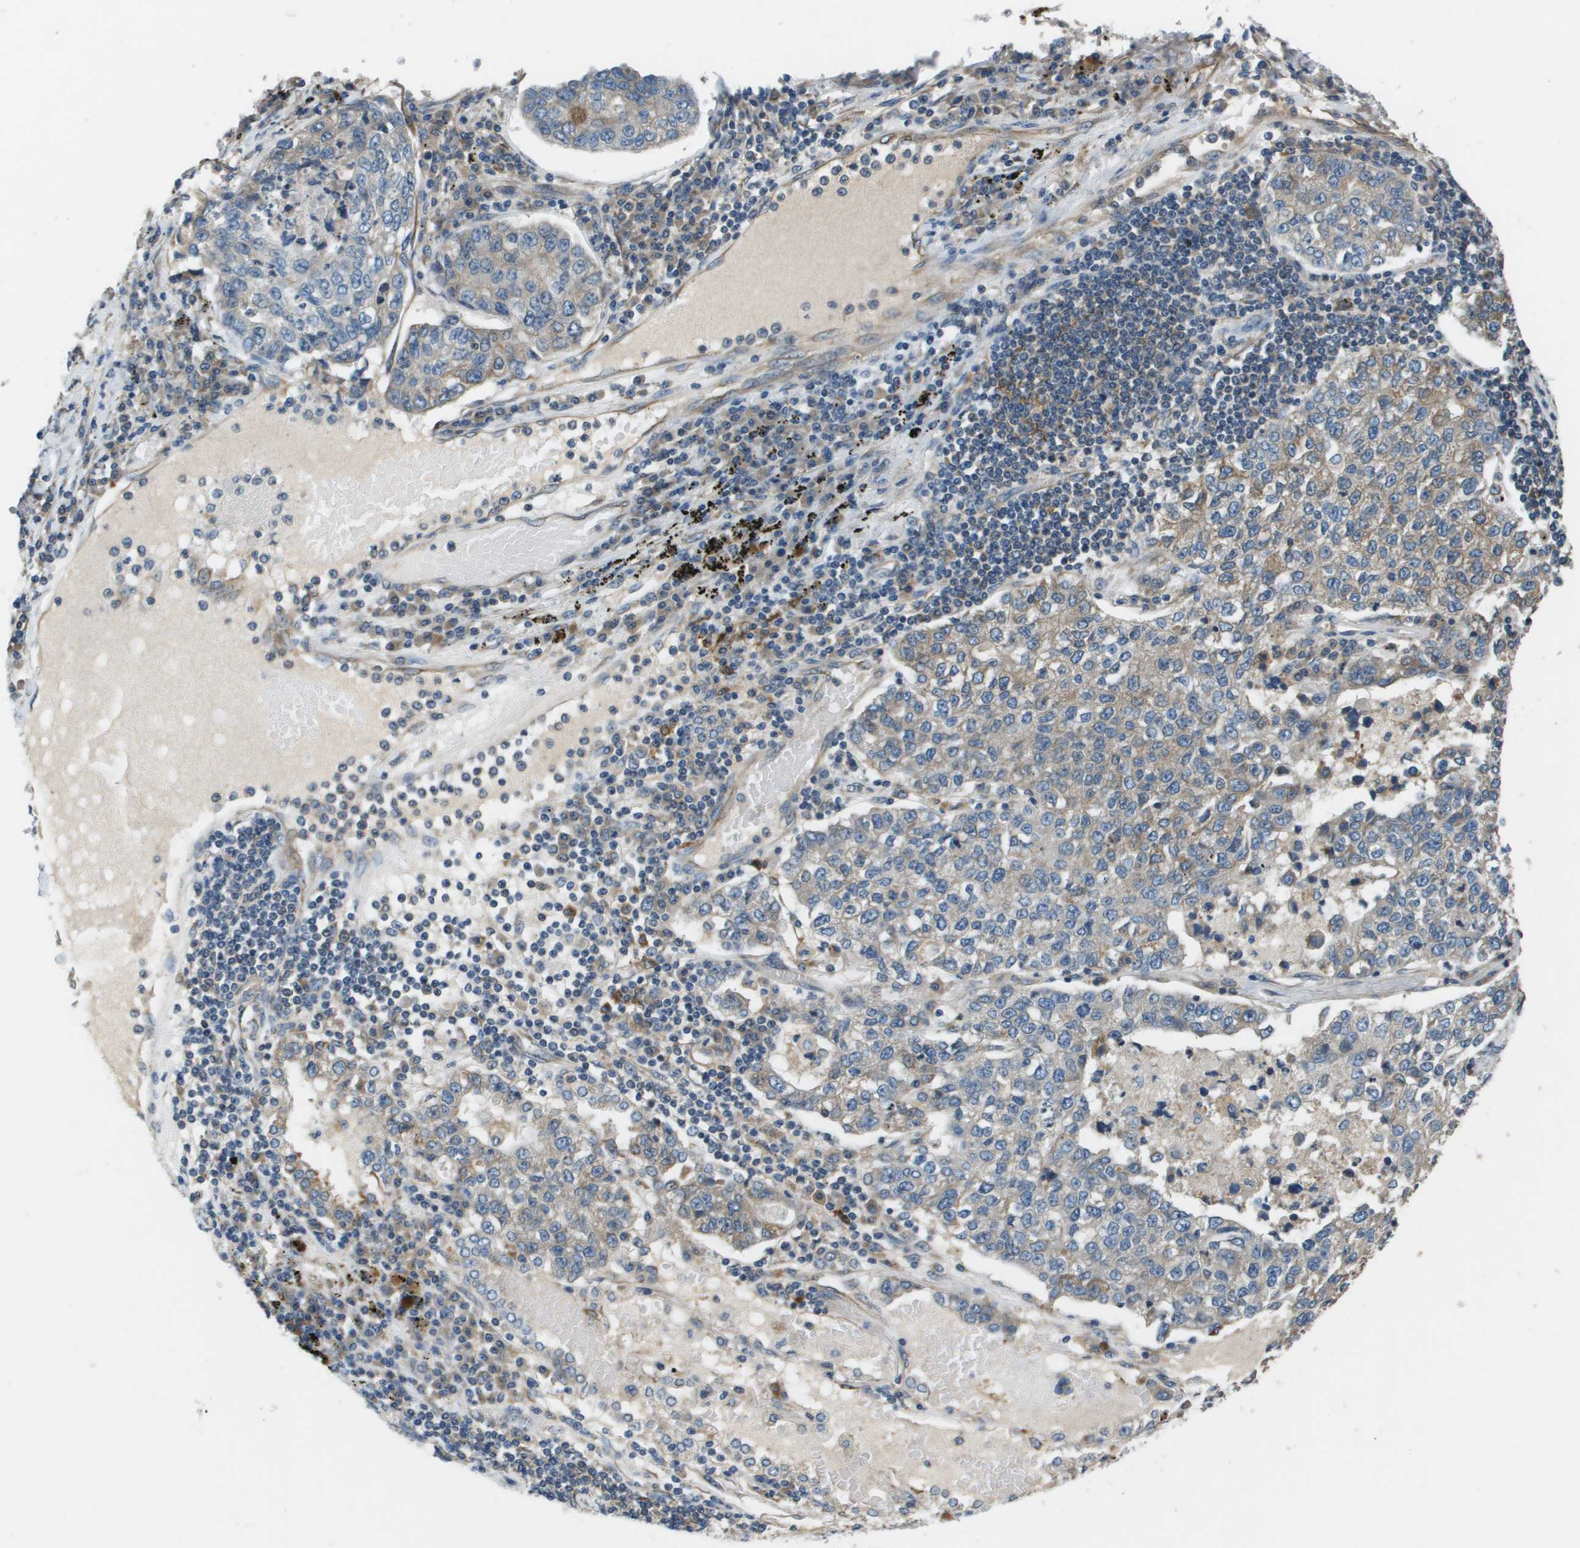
{"staining": {"intensity": "weak", "quantity": "<25%", "location": "cytoplasmic/membranous"}, "tissue": "lung cancer", "cell_type": "Tumor cells", "image_type": "cancer", "snomed": [{"axis": "morphology", "description": "Adenocarcinoma, NOS"}, {"axis": "topography", "description": "Lung"}], "caption": "This is an immunohistochemistry (IHC) photomicrograph of lung cancer (adenocarcinoma). There is no staining in tumor cells.", "gene": "SAMSN1", "patient": {"sex": "male", "age": 49}}